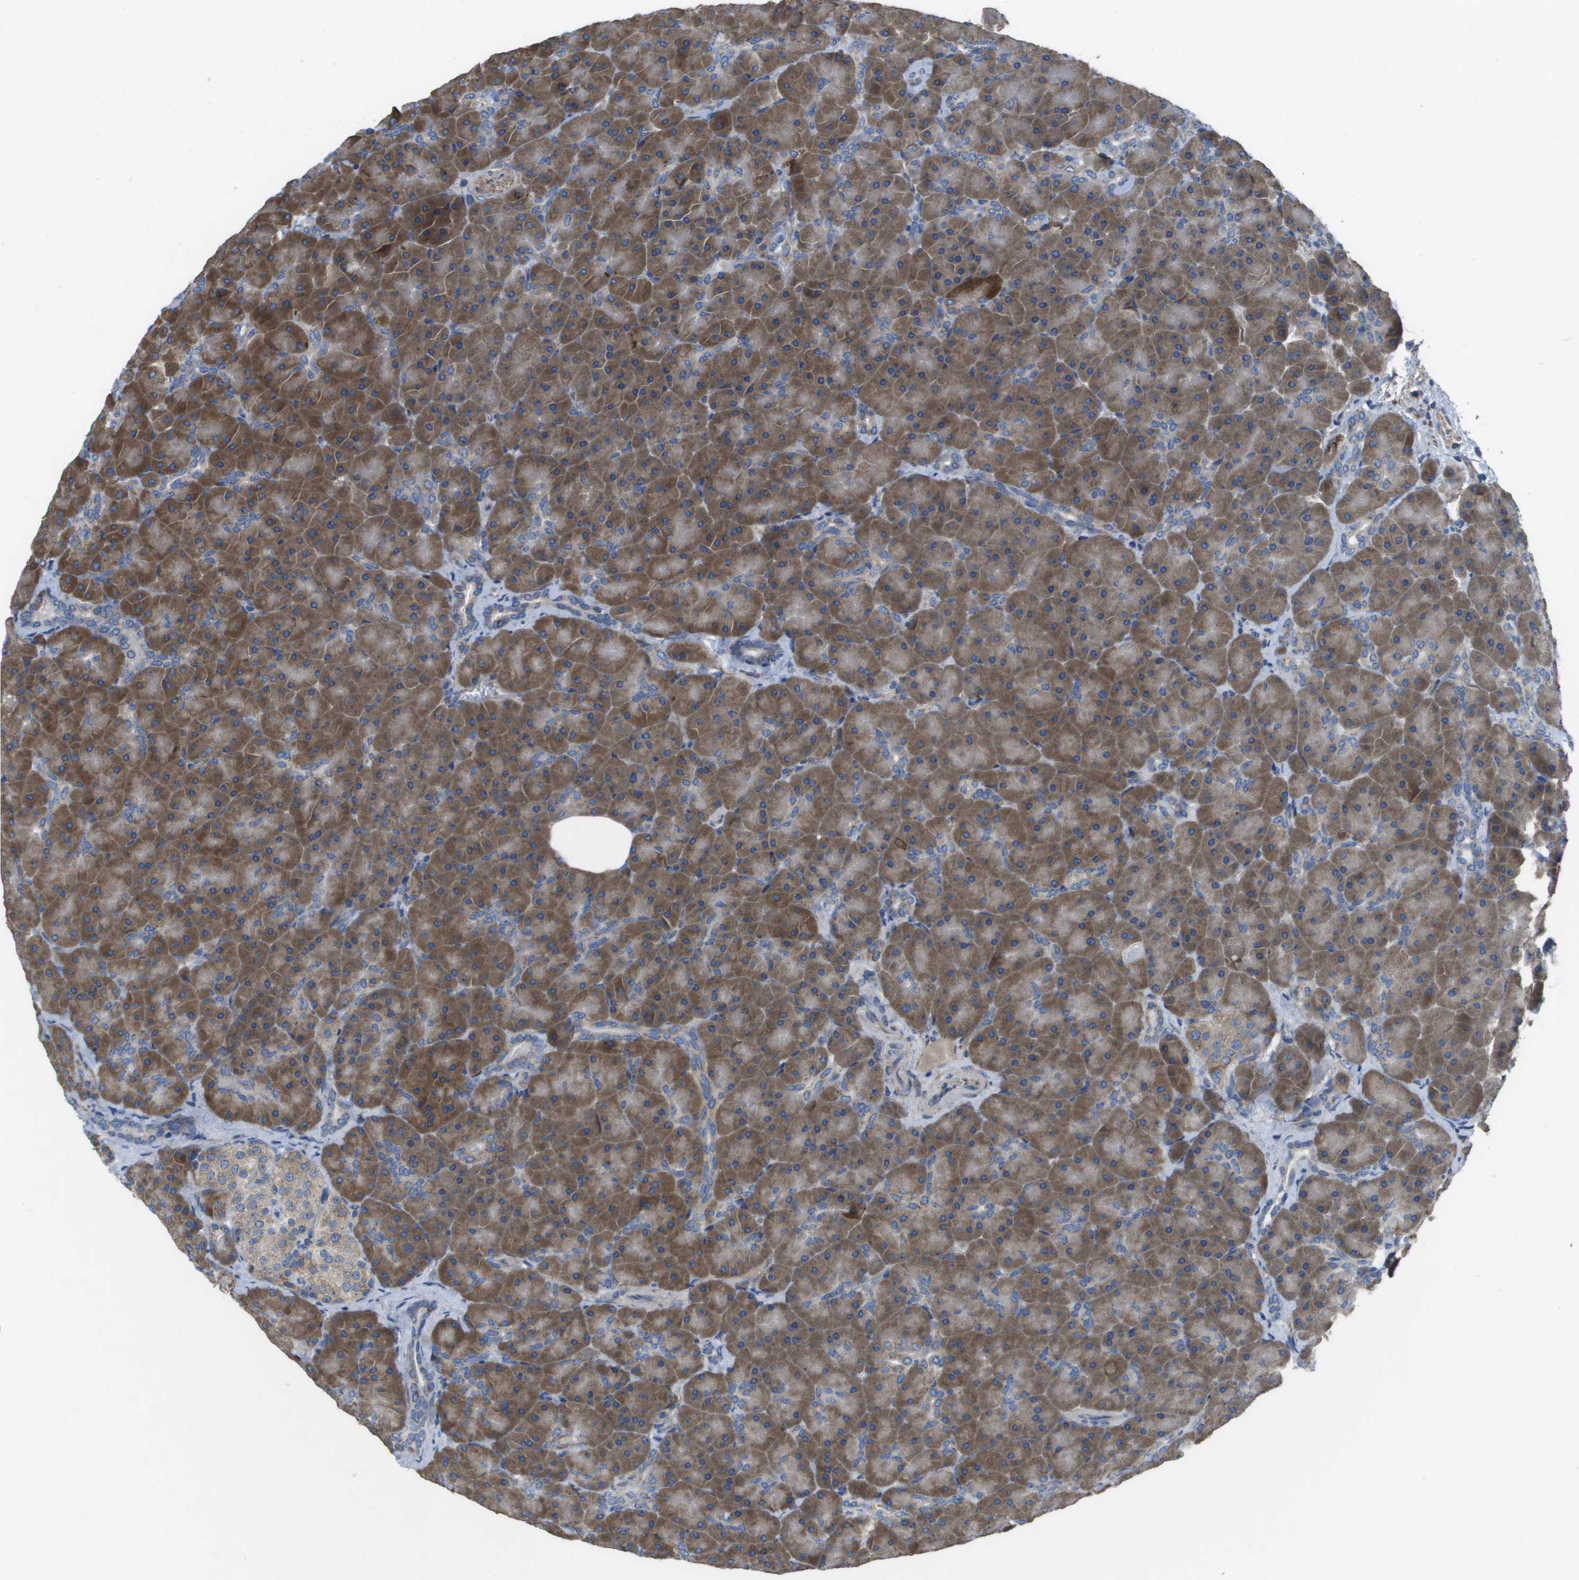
{"staining": {"intensity": "moderate", "quantity": ">75%", "location": "cytoplasmic/membranous"}, "tissue": "pancreas", "cell_type": "Exocrine glandular cells", "image_type": "normal", "snomed": [{"axis": "morphology", "description": "Normal tissue, NOS"}, {"axis": "topography", "description": "Pancreas"}], "caption": "Immunohistochemistry histopathology image of normal pancreas: pancreas stained using immunohistochemistry exhibits medium levels of moderate protein expression localized specifically in the cytoplasmic/membranous of exocrine glandular cells, appearing as a cytoplasmic/membranous brown color.", "gene": "CLCN2", "patient": {"sex": "male", "age": 66}}